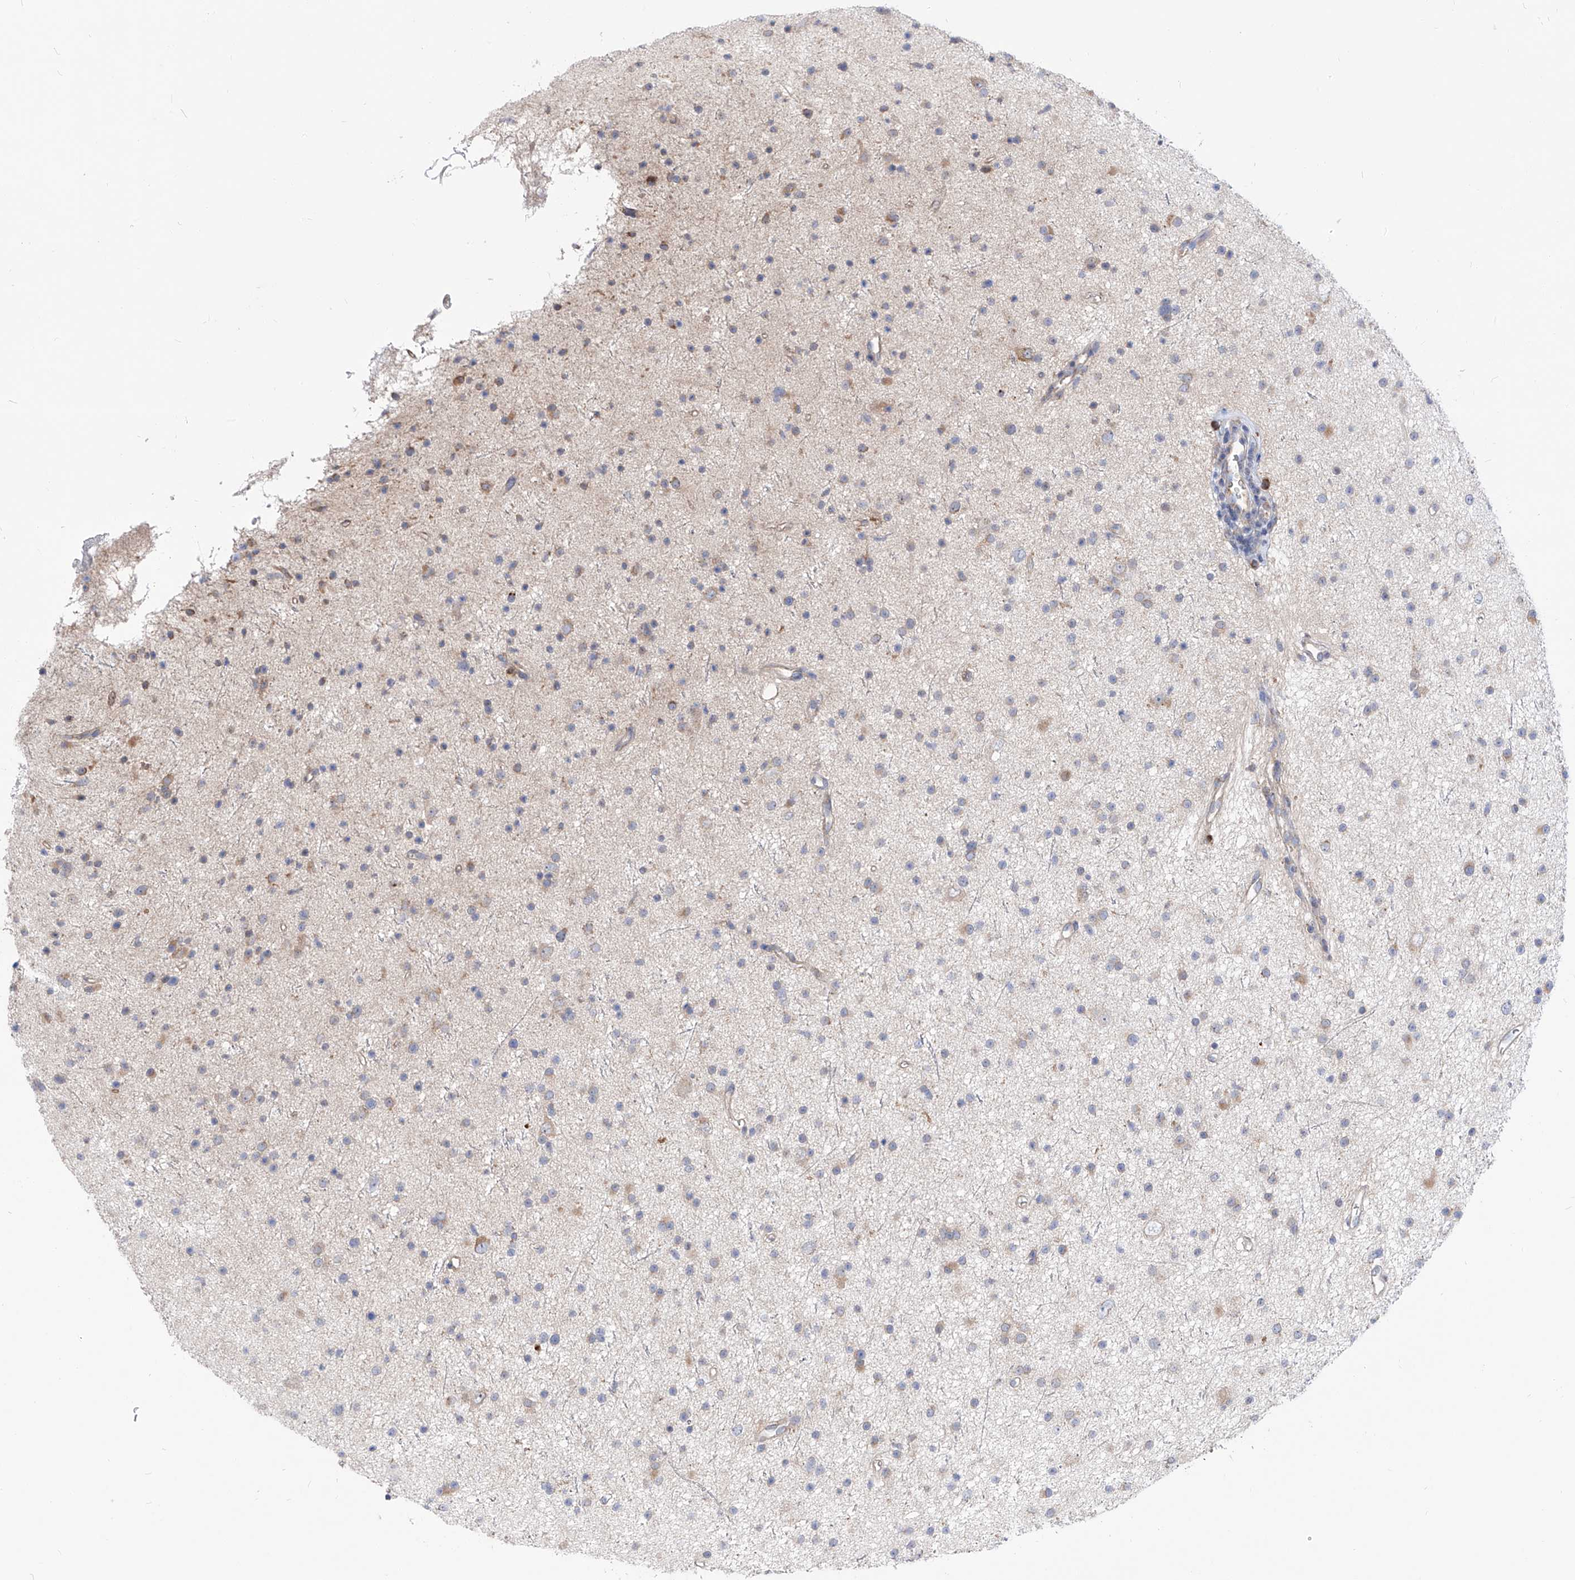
{"staining": {"intensity": "weak", "quantity": "<25%", "location": "cytoplasmic/membranous"}, "tissue": "glioma", "cell_type": "Tumor cells", "image_type": "cancer", "snomed": [{"axis": "morphology", "description": "Glioma, malignant, Low grade"}, {"axis": "topography", "description": "Cerebral cortex"}], "caption": "Immunohistochemical staining of human glioma reveals no significant staining in tumor cells.", "gene": "UFL1", "patient": {"sex": "female", "age": 39}}